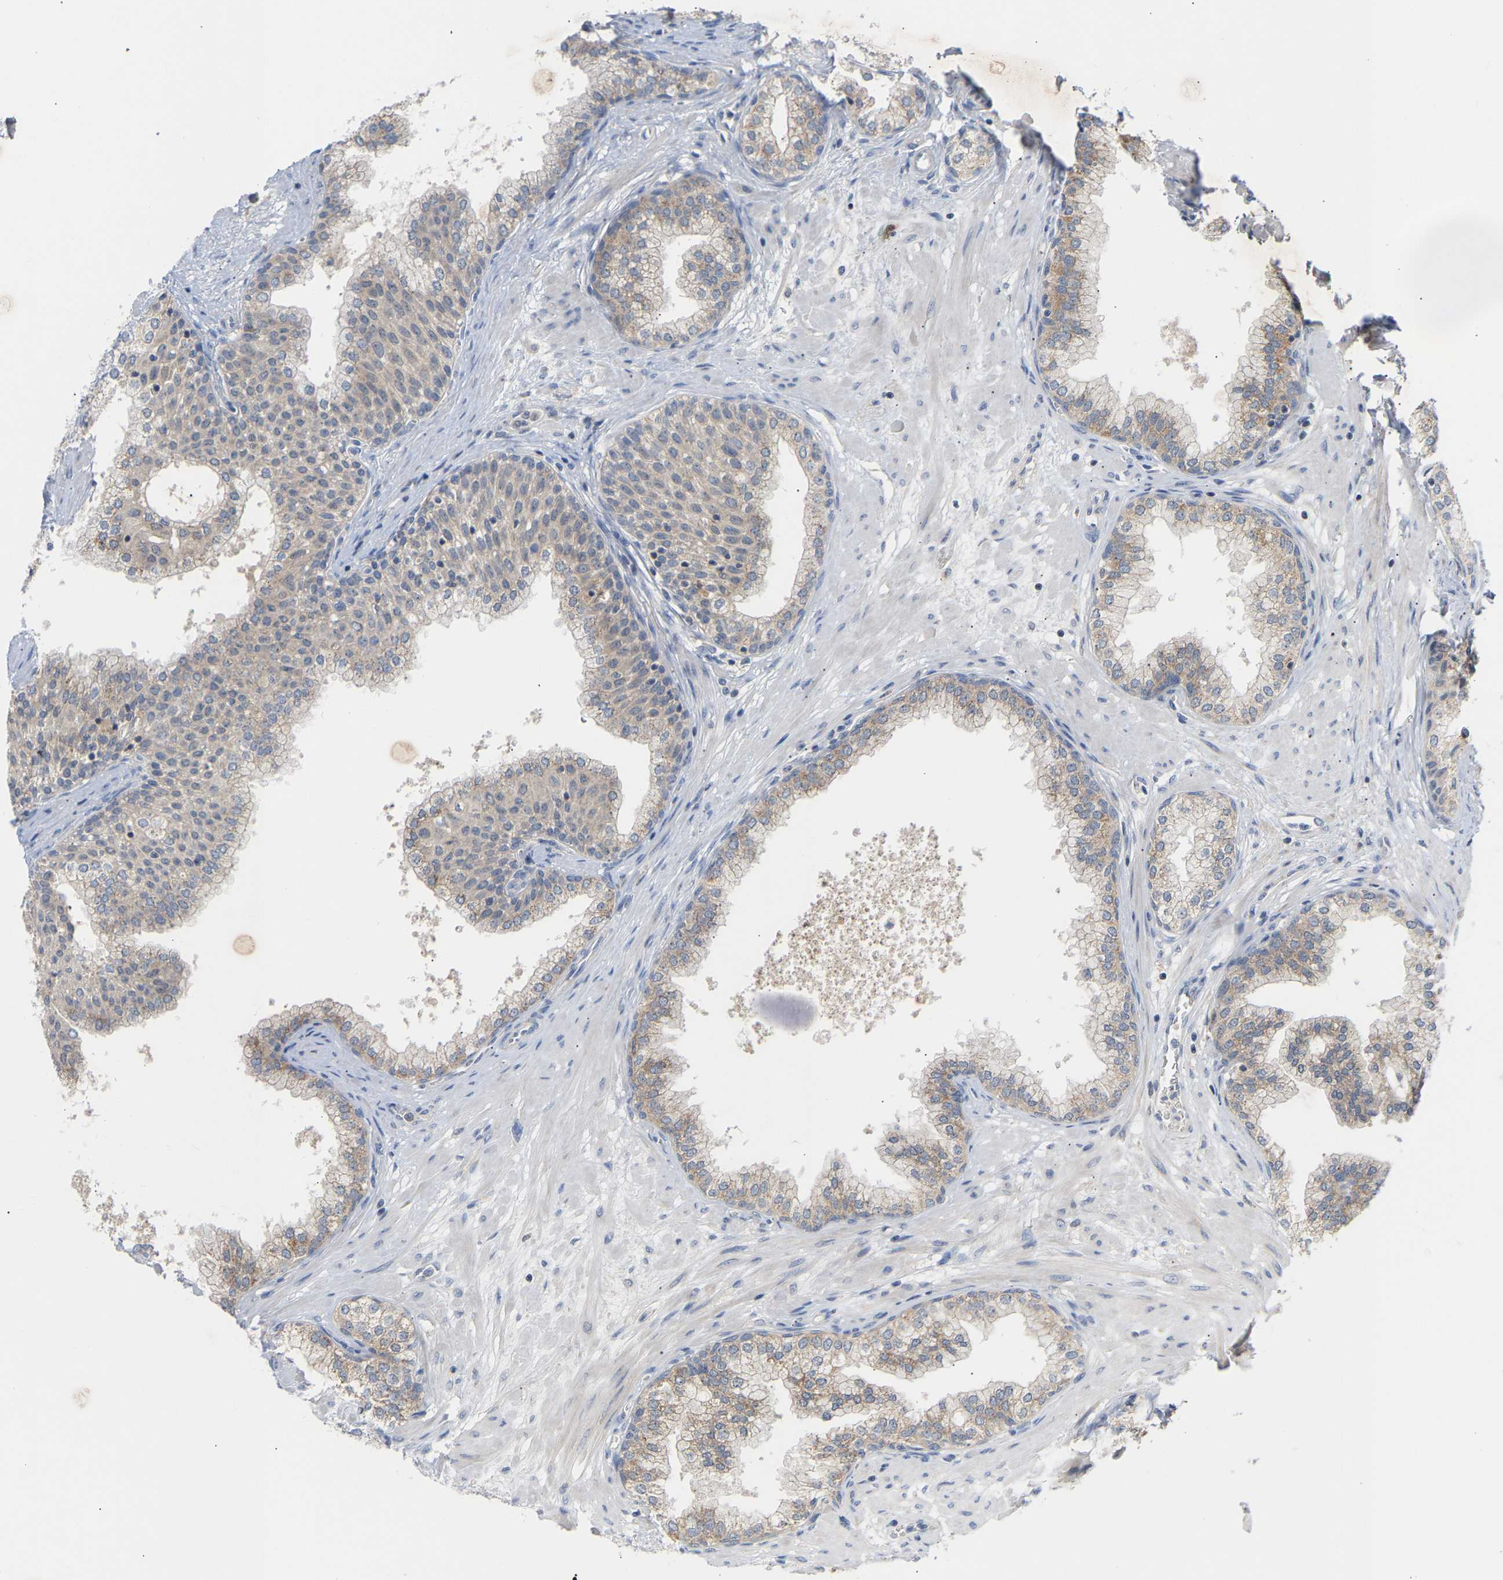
{"staining": {"intensity": "weak", "quantity": "25%-75%", "location": "cytoplasmic/membranous"}, "tissue": "prostate", "cell_type": "Glandular cells", "image_type": "normal", "snomed": [{"axis": "morphology", "description": "Normal tissue, NOS"}, {"axis": "morphology", "description": "Urothelial carcinoma, Low grade"}, {"axis": "topography", "description": "Urinary bladder"}, {"axis": "topography", "description": "Prostate"}], "caption": "Protein expression analysis of normal prostate demonstrates weak cytoplasmic/membranous positivity in approximately 25%-75% of glandular cells.", "gene": "TPMT", "patient": {"sex": "male", "age": 60}}